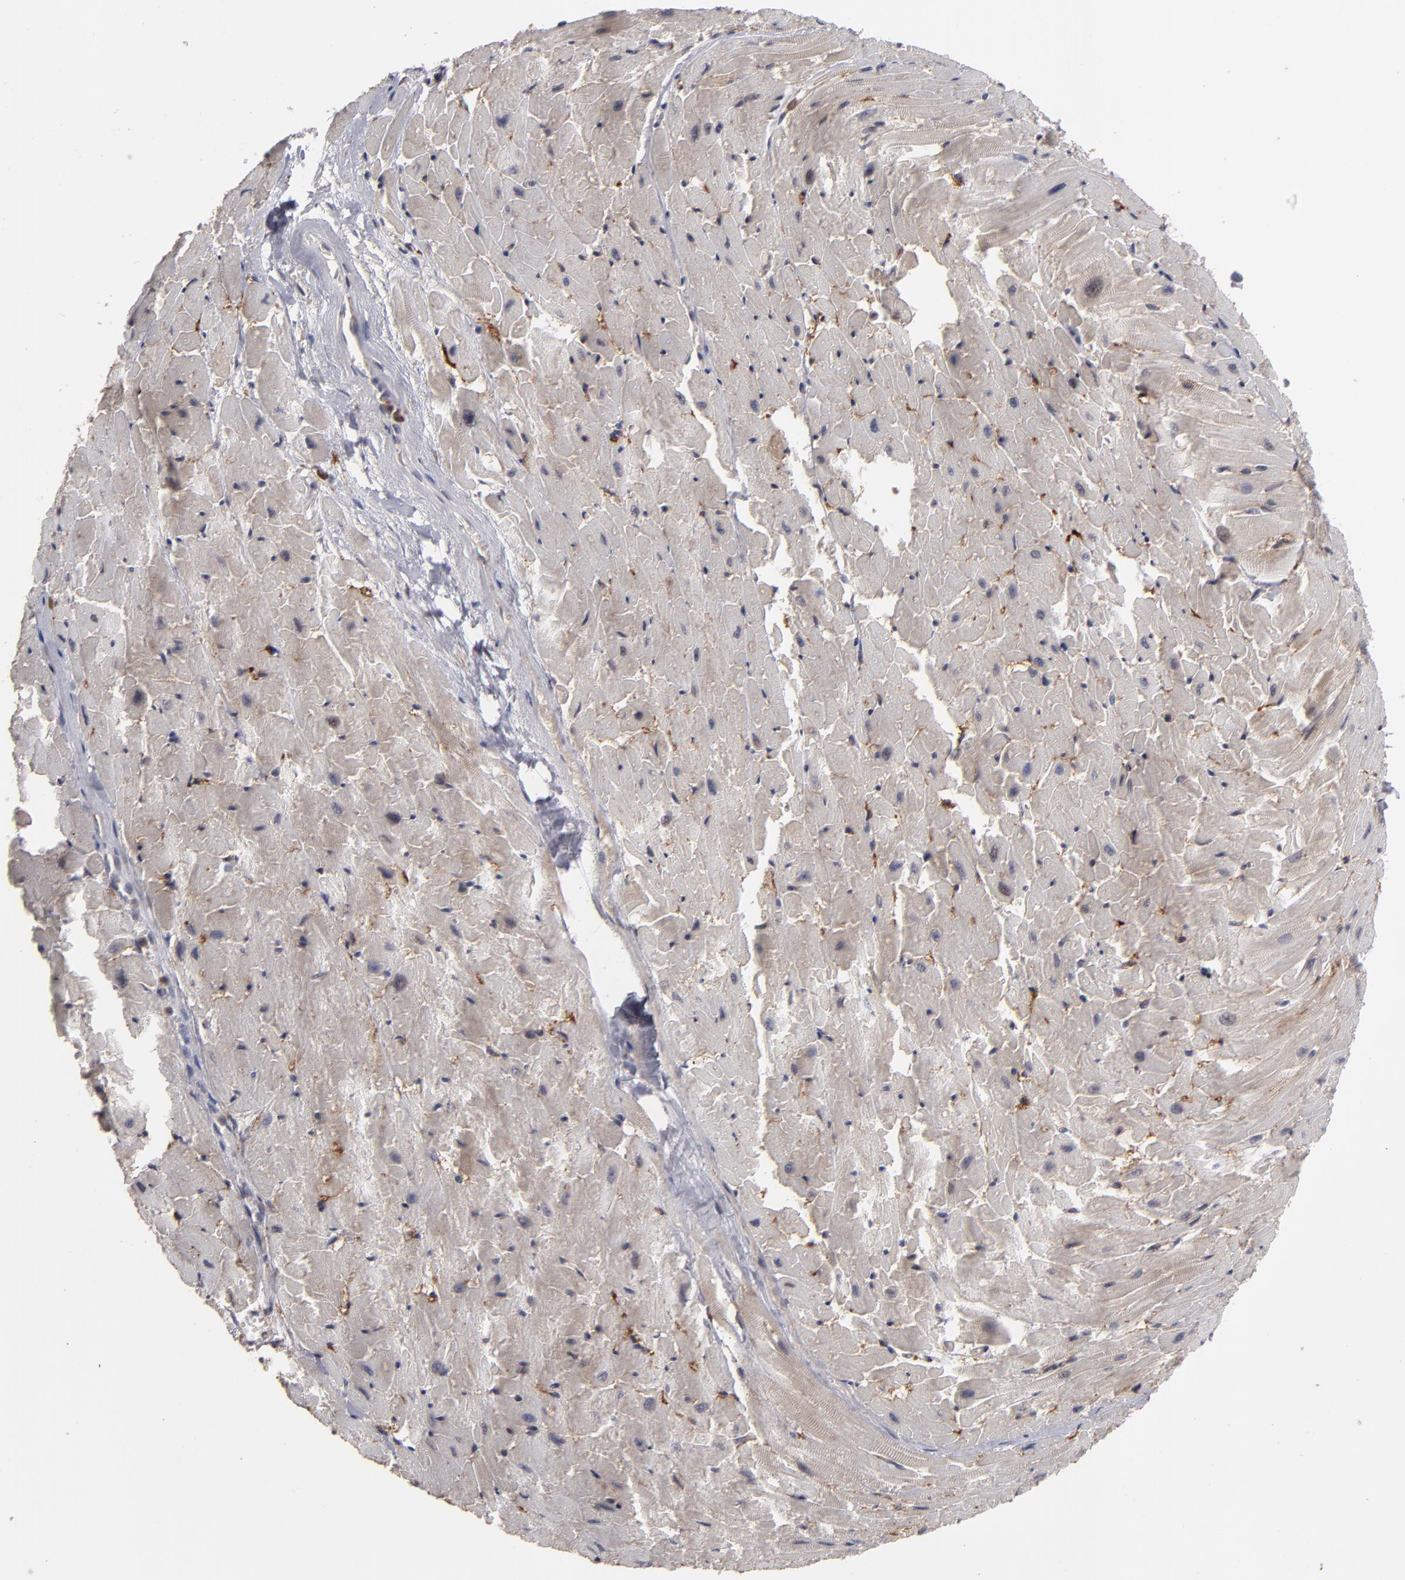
{"staining": {"intensity": "weak", "quantity": "<25%", "location": "cytoplasmic/membranous,nuclear"}, "tissue": "heart muscle", "cell_type": "Cardiomyocytes", "image_type": "normal", "snomed": [{"axis": "morphology", "description": "Normal tissue, NOS"}, {"axis": "topography", "description": "Heart"}], "caption": "Immunohistochemical staining of normal human heart muscle shows no significant positivity in cardiomyocytes.", "gene": "SND1", "patient": {"sex": "female", "age": 19}}